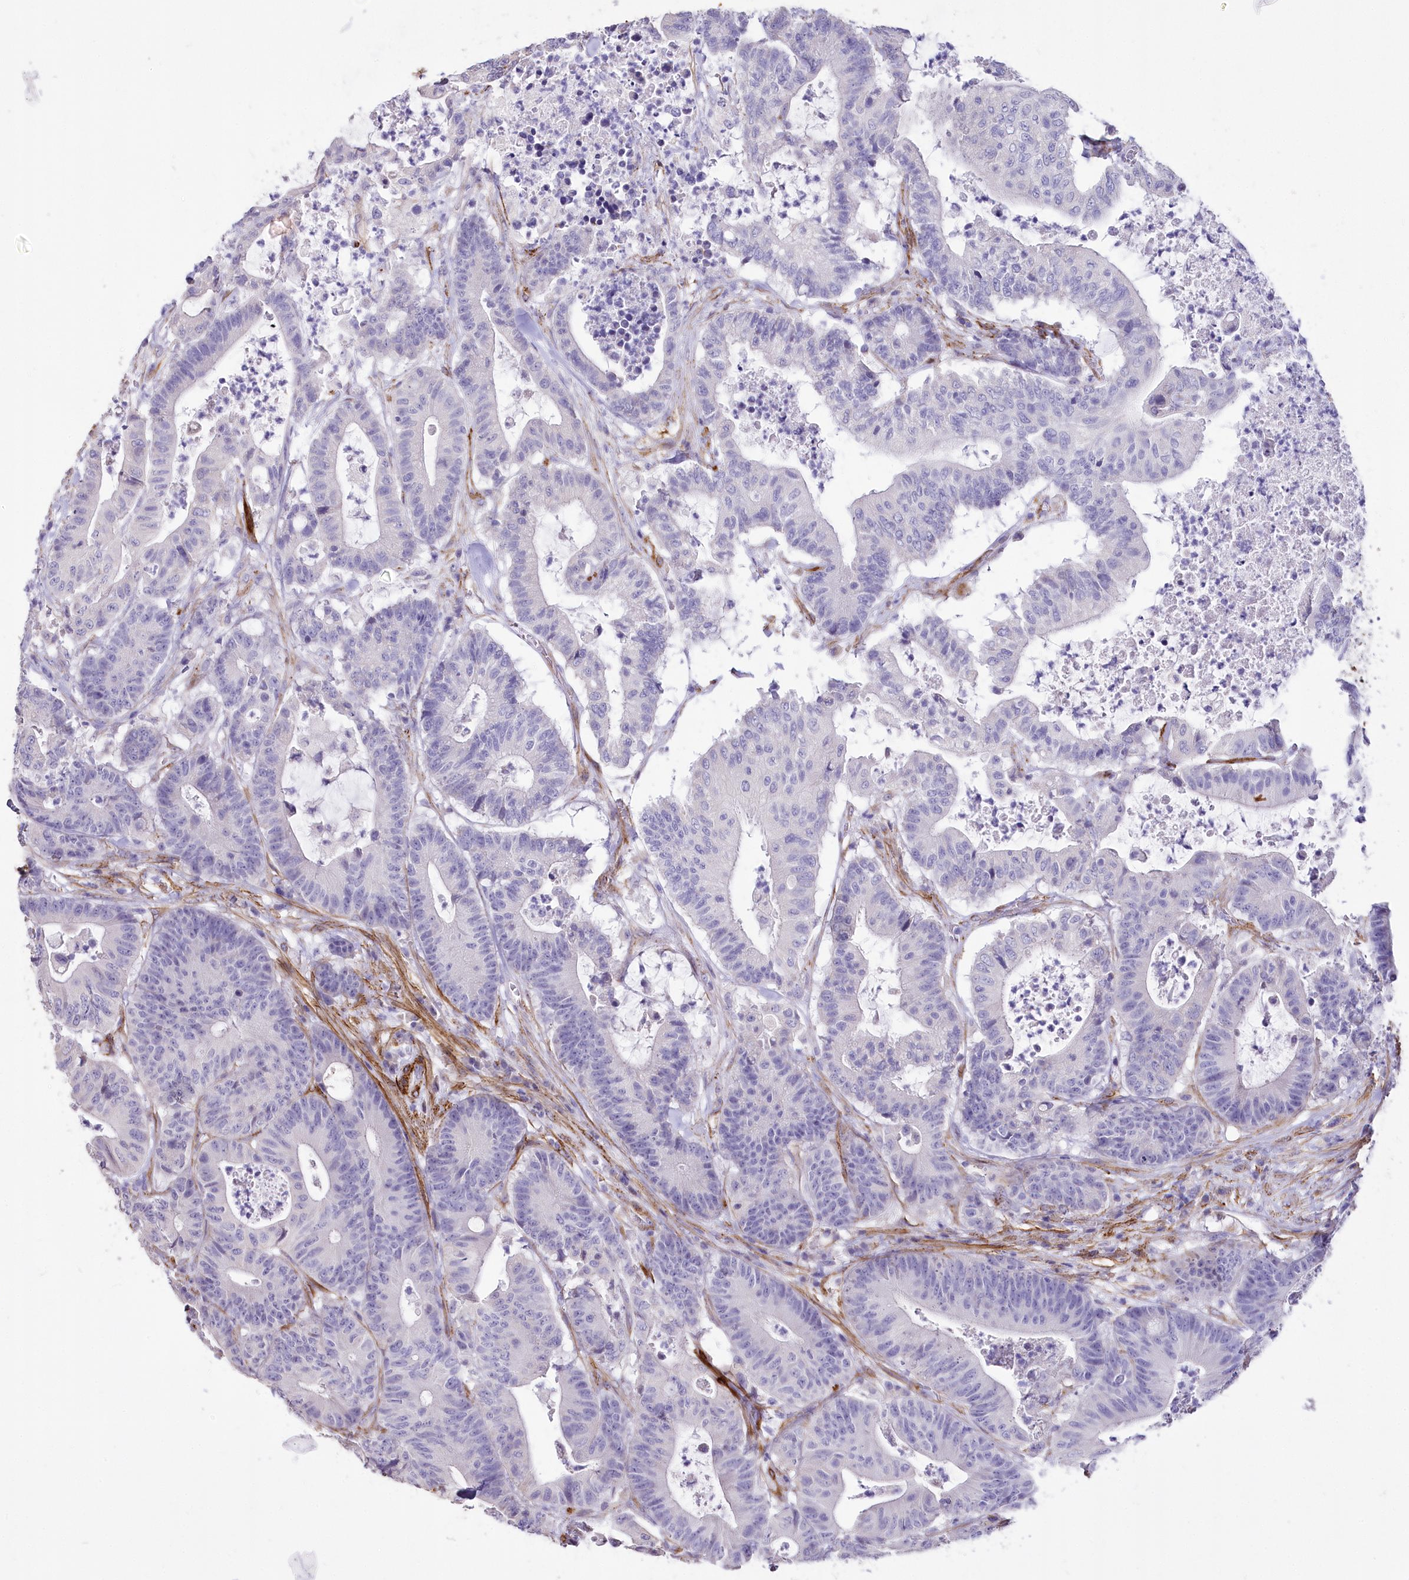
{"staining": {"intensity": "negative", "quantity": "none", "location": "none"}, "tissue": "colorectal cancer", "cell_type": "Tumor cells", "image_type": "cancer", "snomed": [{"axis": "morphology", "description": "Adenocarcinoma, NOS"}, {"axis": "topography", "description": "Colon"}], "caption": "Immunohistochemical staining of colorectal cancer reveals no significant expression in tumor cells. (DAB (3,3'-diaminobenzidine) immunohistochemistry (IHC), high magnification).", "gene": "SYNPO2", "patient": {"sex": "female", "age": 84}}